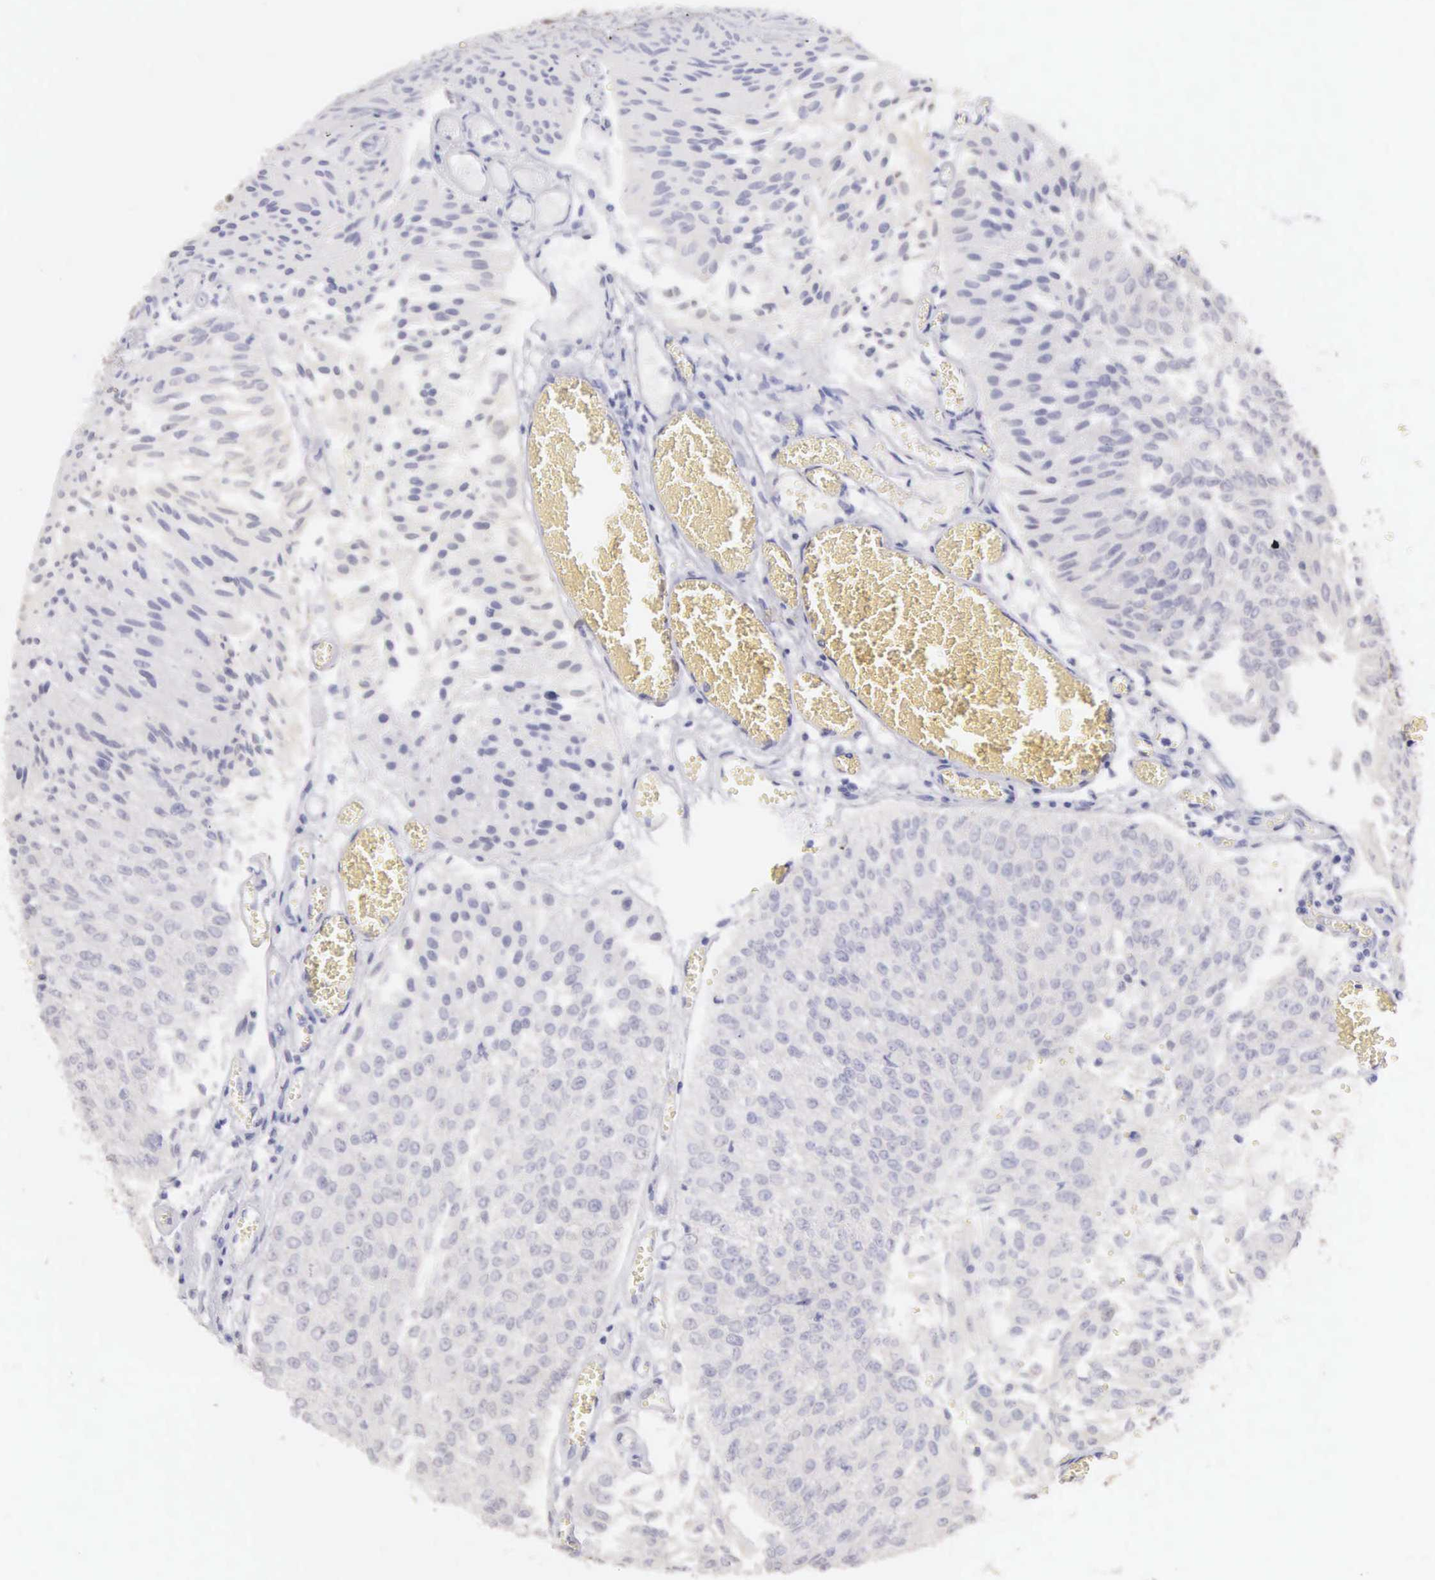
{"staining": {"intensity": "negative", "quantity": "none", "location": "none"}, "tissue": "urothelial cancer", "cell_type": "Tumor cells", "image_type": "cancer", "snomed": [{"axis": "morphology", "description": "Urothelial carcinoma, Low grade"}, {"axis": "topography", "description": "Urinary bladder"}], "caption": "DAB immunohistochemical staining of urothelial cancer reveals no significant positivity in tumor cells. The staining was performed using DAB (3,3'-diaminobenzidine) to visualize the protein expression in brown, while the nuclei were stained in blue with hematoxylin (Magnification: 20x).", "gene": "UBA1", "patient": {"sex": "male", "age": 86}}